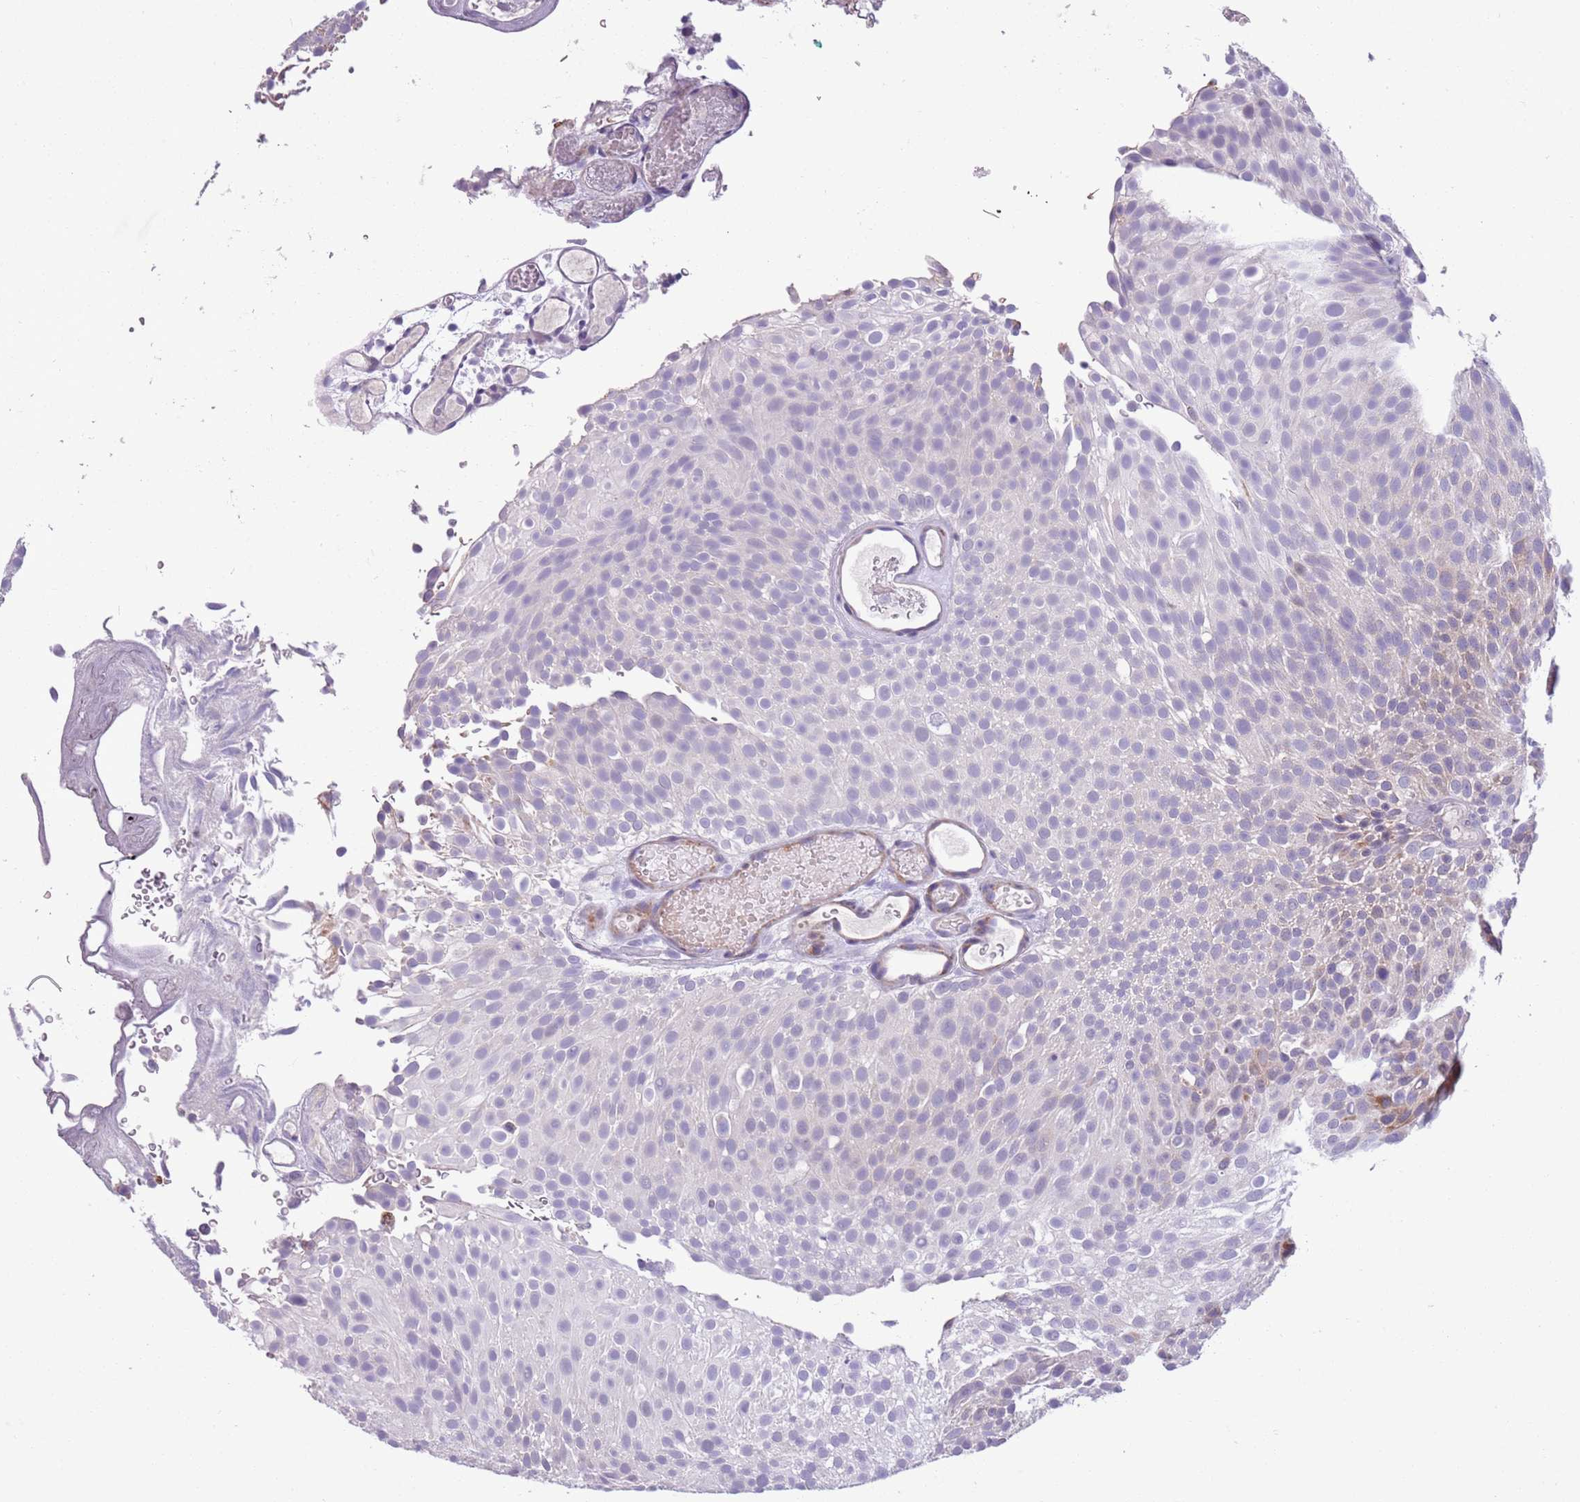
{"staining": {"intensity": "negative", "quantity": "none", "location": "none"}, "tissue": "urothelial cancer", "cell_type": "Tumor cells", "image_type": "cancer", "snomed": [{"axis": "morphology", "description": "Urothelial carcinoma, Low grade"}, {"axis": "topography", "description": "Urinary bladder"}], "caption": "DAB (3,3'-diaminobenzidine) immunohistochemical staining of urothelial cancer displays no significant staining in tumor cells.", "gene": "MRPL32", "patient": {"sex": "male", "age": 78}}